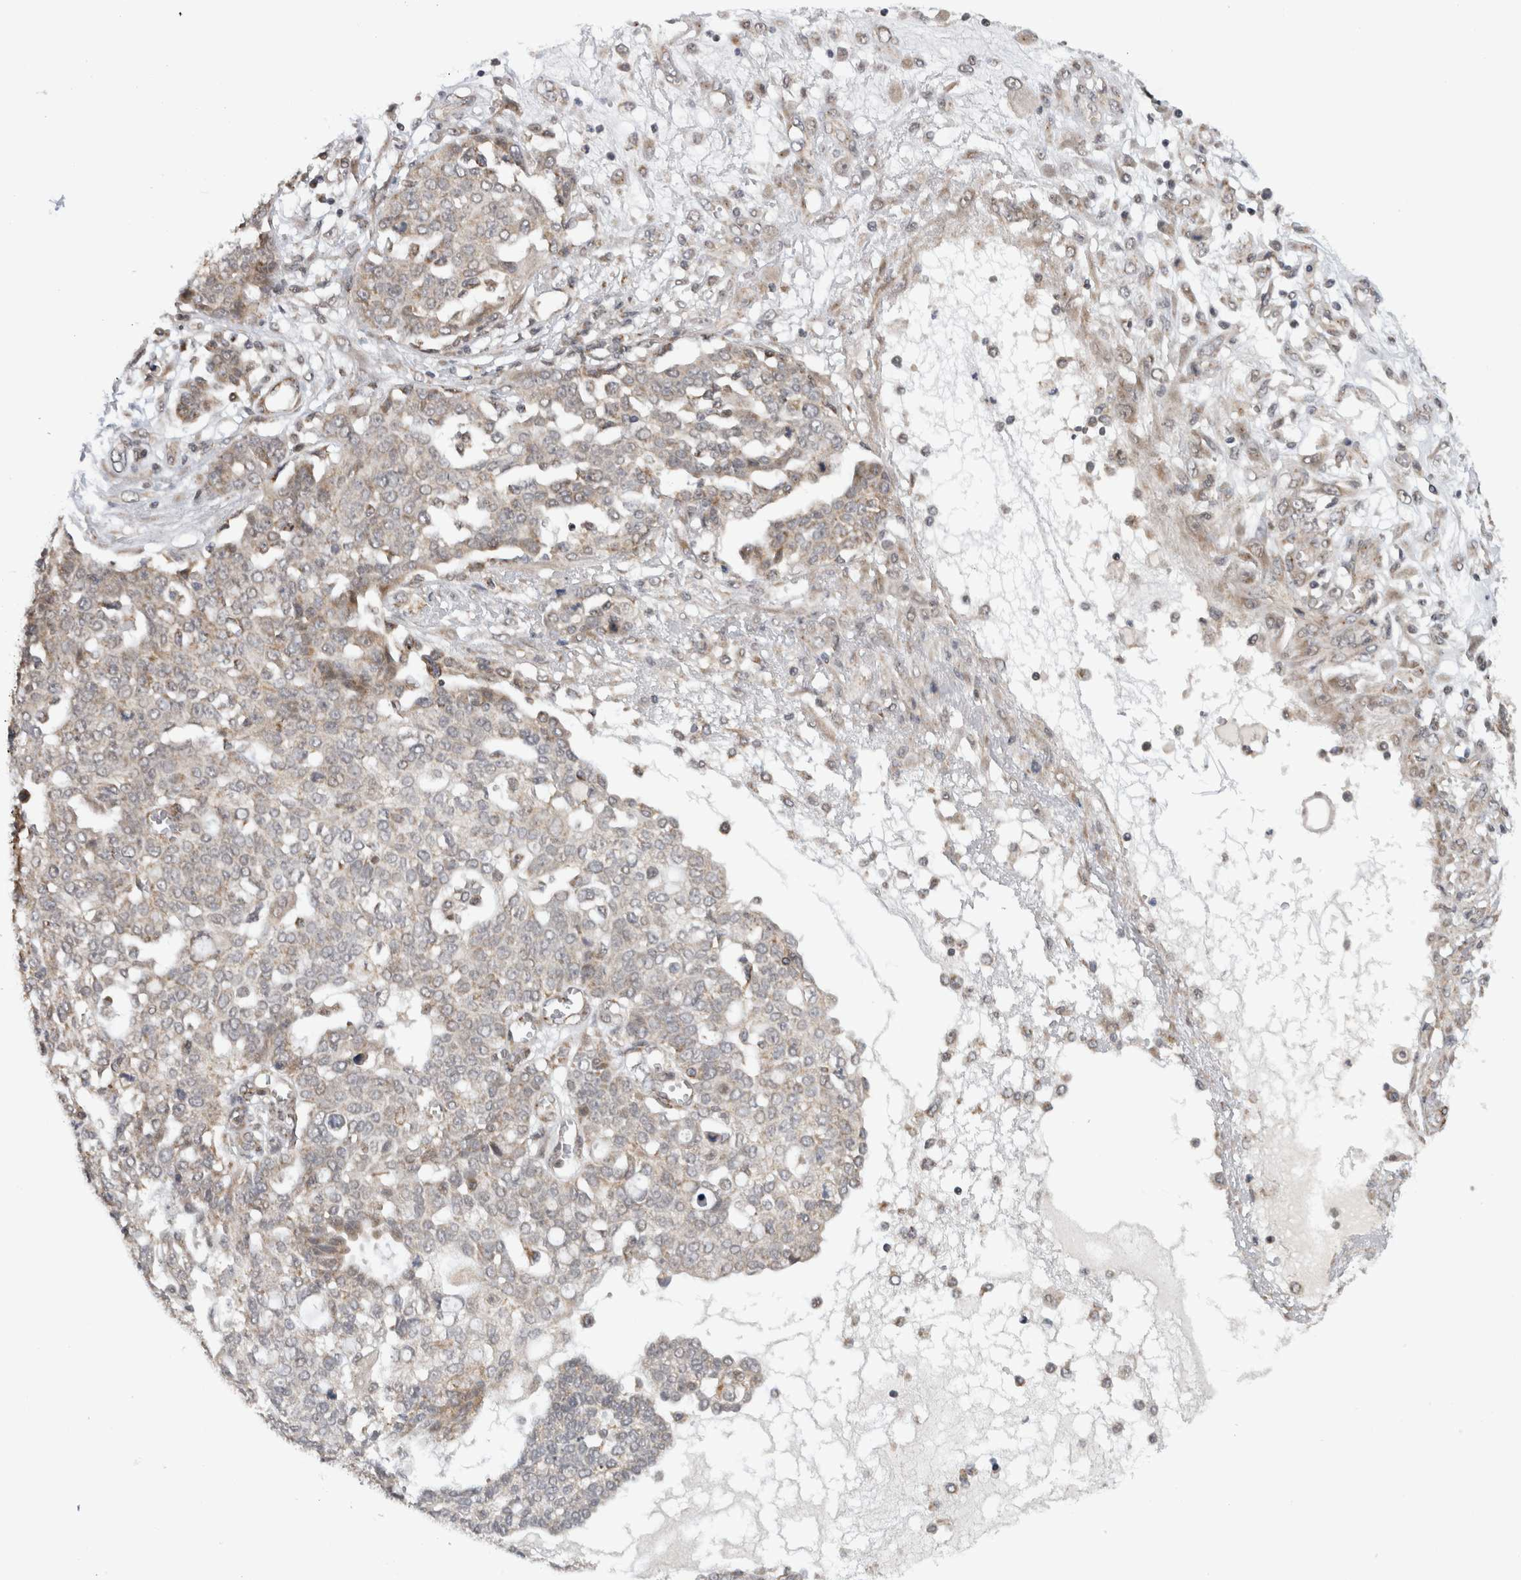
{"staining": {"intensity": "moderate", "quantity": "<25%", "location": "cytoplasmic/membranous"}, "tissue": "ovarian cancer", "cell_type": "Tumor cells", "image_type": "cancer", "snomed": [{"axis": "morphology", "description": "Cystadenocarcinoma, serous, NOS"}, {"axis": "topography", "description": "Soft tissue"}, {"axis": "topography", "description": "Ovary"}], "caption": "Human ovarian cancer stained for a protein (brown) demonstrates moderate cytoplasmic/membranous positive staining in approximately <25% of tumor cells.", "gene": "CMC2", "patient": {"sex": "female", "age": 57}}